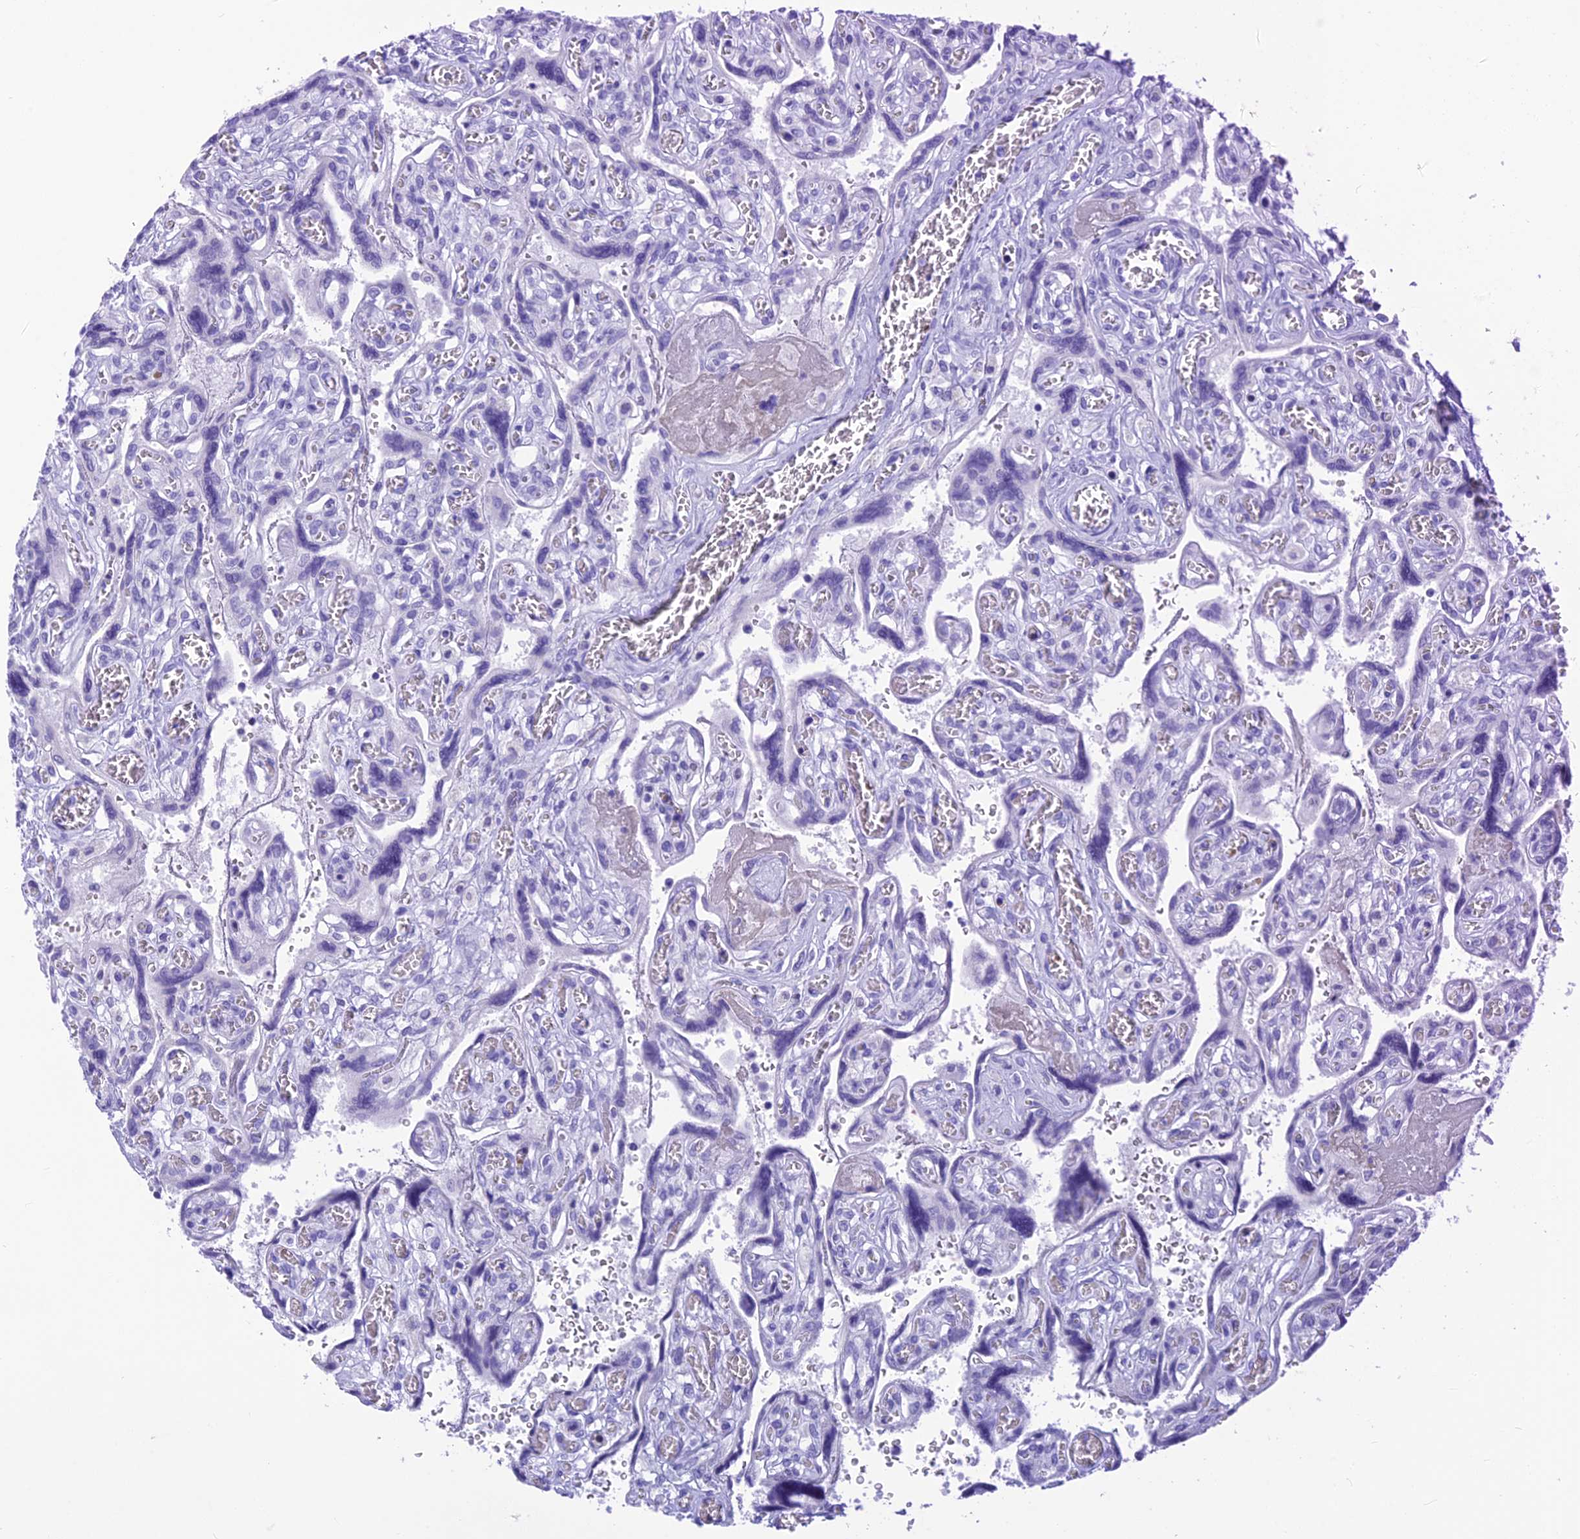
{"staining": {"intensity": "negative", "quantity": "none", "location": "none"}, "tissue": "placenta", "cell_type": "Decidual cells", "image_type": "normal", "snomed": [{"axis": "morphology", "description": "Normal tissue, NOS"}, {"axis": "topography", "description": "Placenta"}], "caption": "Immunohistochemical staining of unremarkable human placenta exhibits no significant positivity in decidual cells.", "gene": "GLYATL1B", "patient": {"sex": "female", "age": 39}}